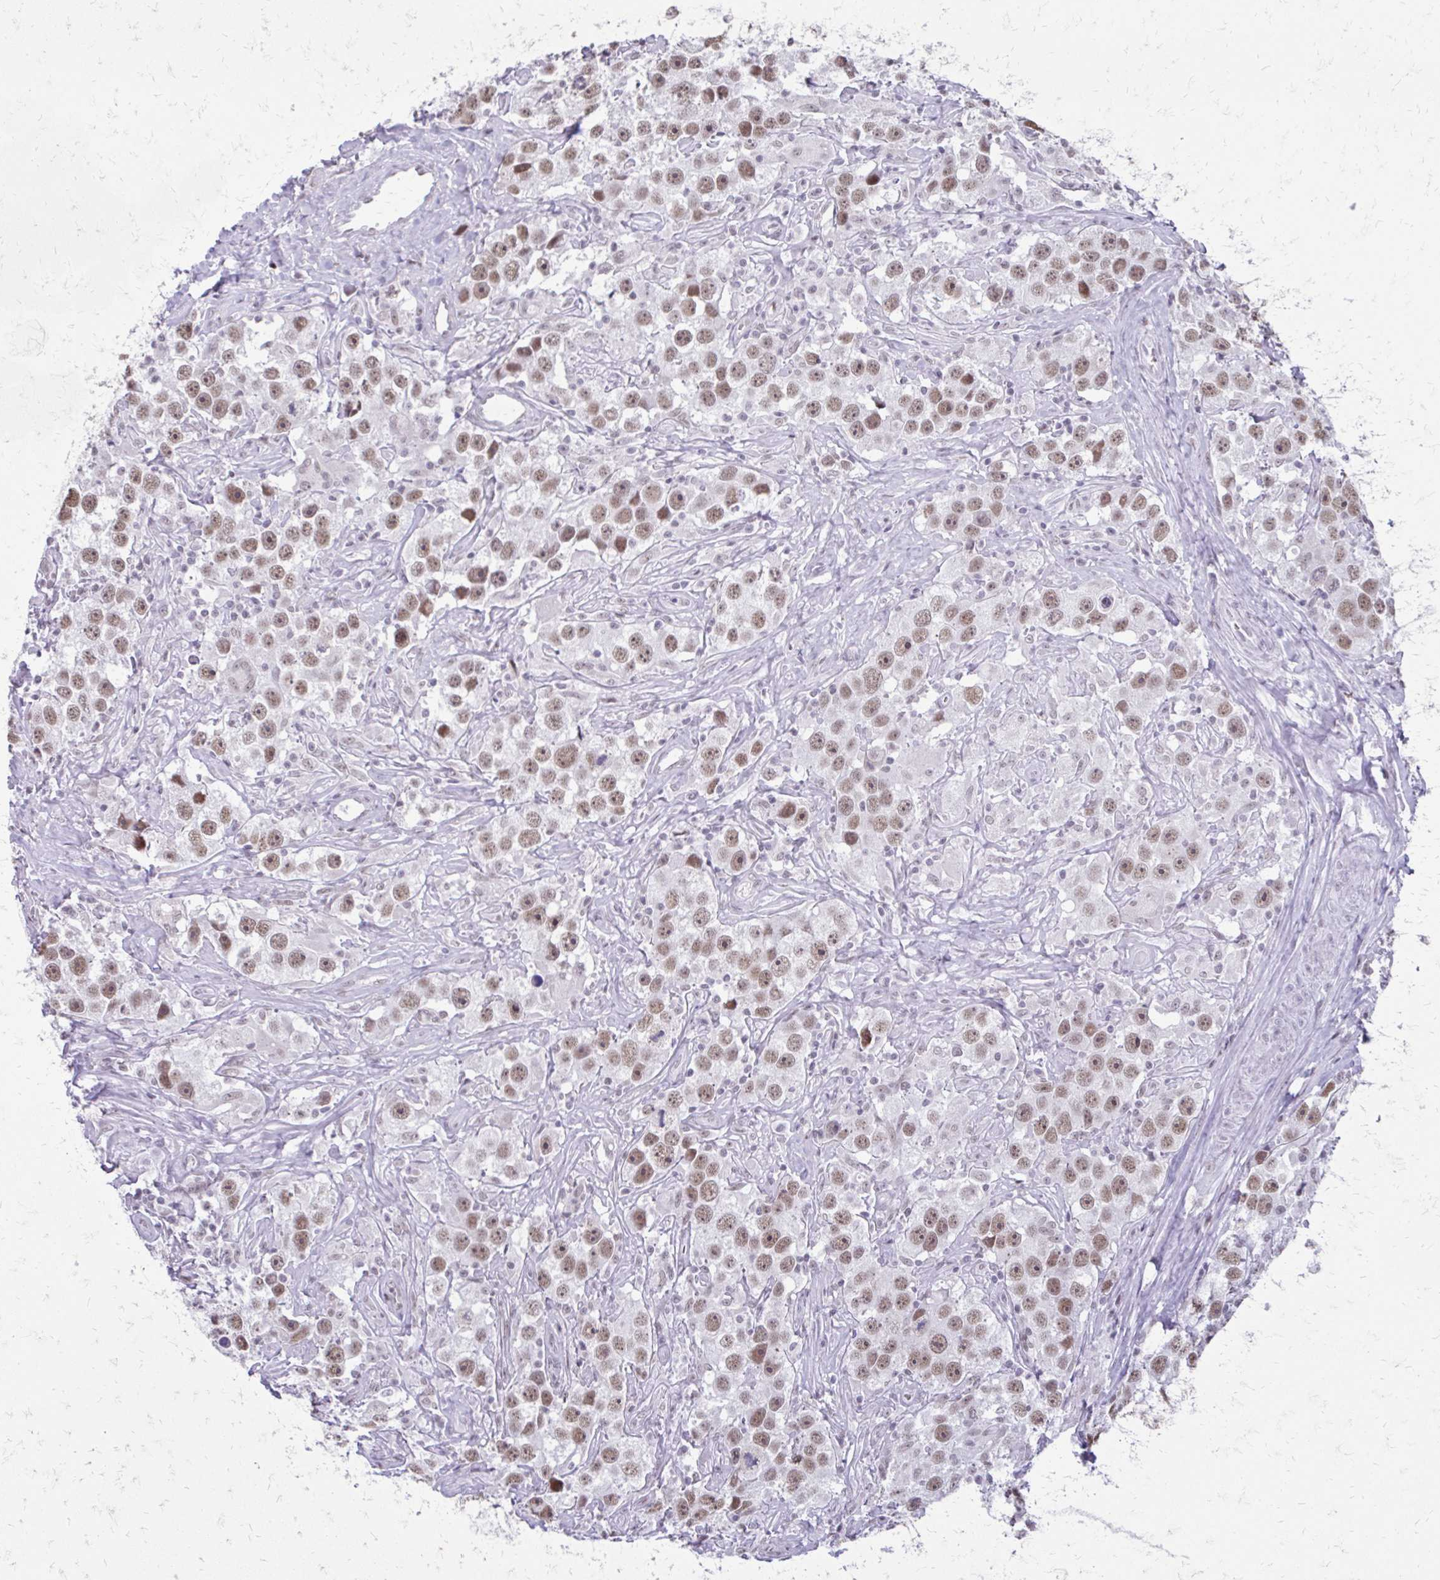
{"staining": {"intensity": "moderate", "quantity": ">75%", "location": "nuclear"}, "tissue": "testis cancer", "cell_type": "Tumor cells", "image_type": "cancer", "snomed": [{"axis": "morphology", "description": "Seminoma, NOS"}, {"axis": "topography", "description": "Testis"}], "caption": "Immunohistochemistry (IHC) of testis cancer (seminoma) demonstrates medium levels of moderate nuclear staining in about >75% of tumor cells.", "gene": "SS18", "patient": {"sex": "male", "age": 49}}